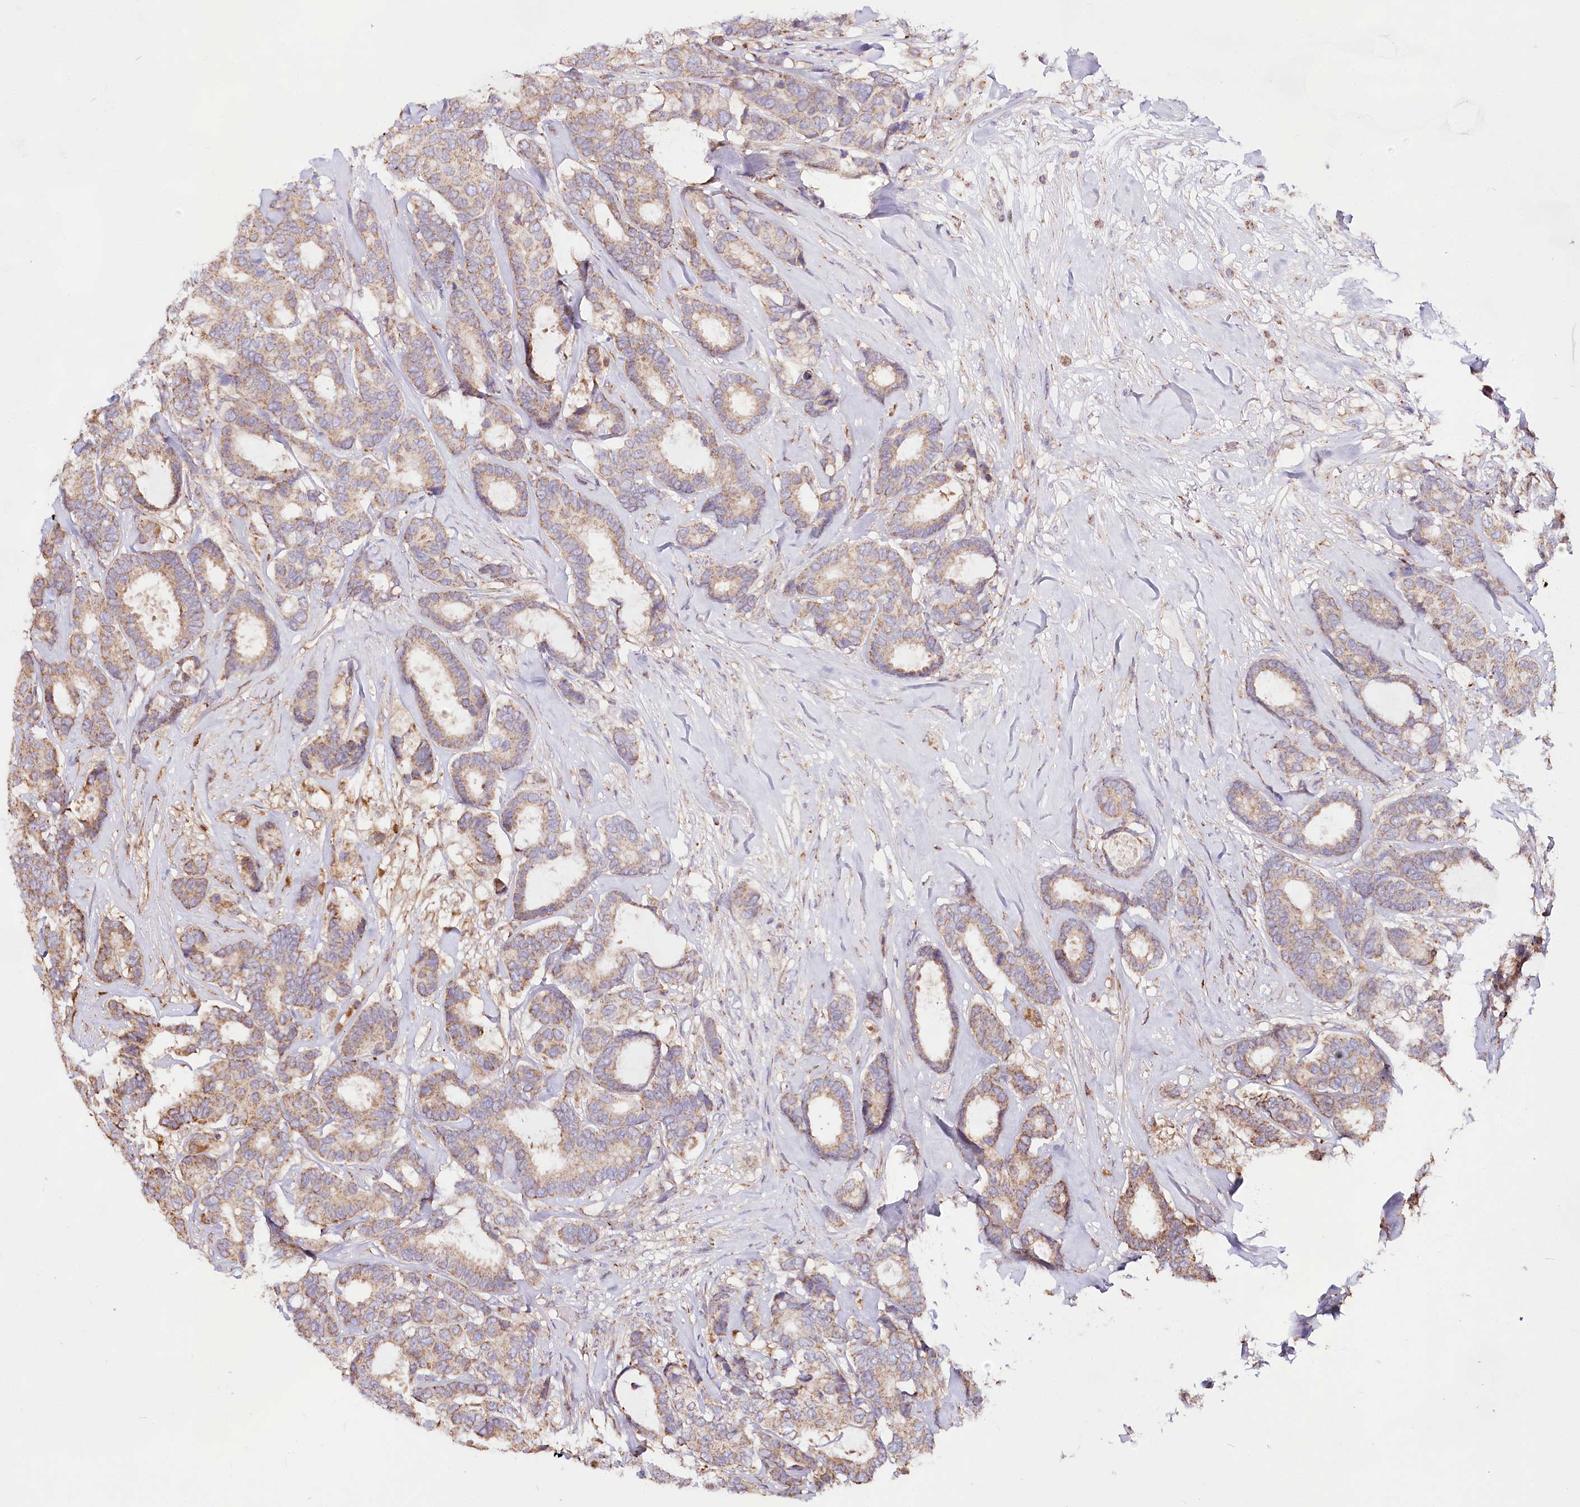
{"staining": {"intensity": "moderate", "quantity": ">75%", "location": "cytoplasmic/membranous"}, "tissue": "breast cancer", "cell_type": "Tumor cells", "image_type": "cancer", "snomed": [{"axis": "morphology", "description": "Duct carcinoma"}, {"axis": "topography", "description": "Breast"}], "caption": "High-power microscopy captured an immunohistochemistry (IHC) image of breast intraductal carcinoma, revealing moderate cytoplasmic/membranous positivity in about >75% of tumor cells. Using DAB (brown) and hematoxylin (blue) stains, captured at high magnification using brightfield microscopy.", "gene": "TASOR2", "patient": {"sex": "female", "age": 87}}